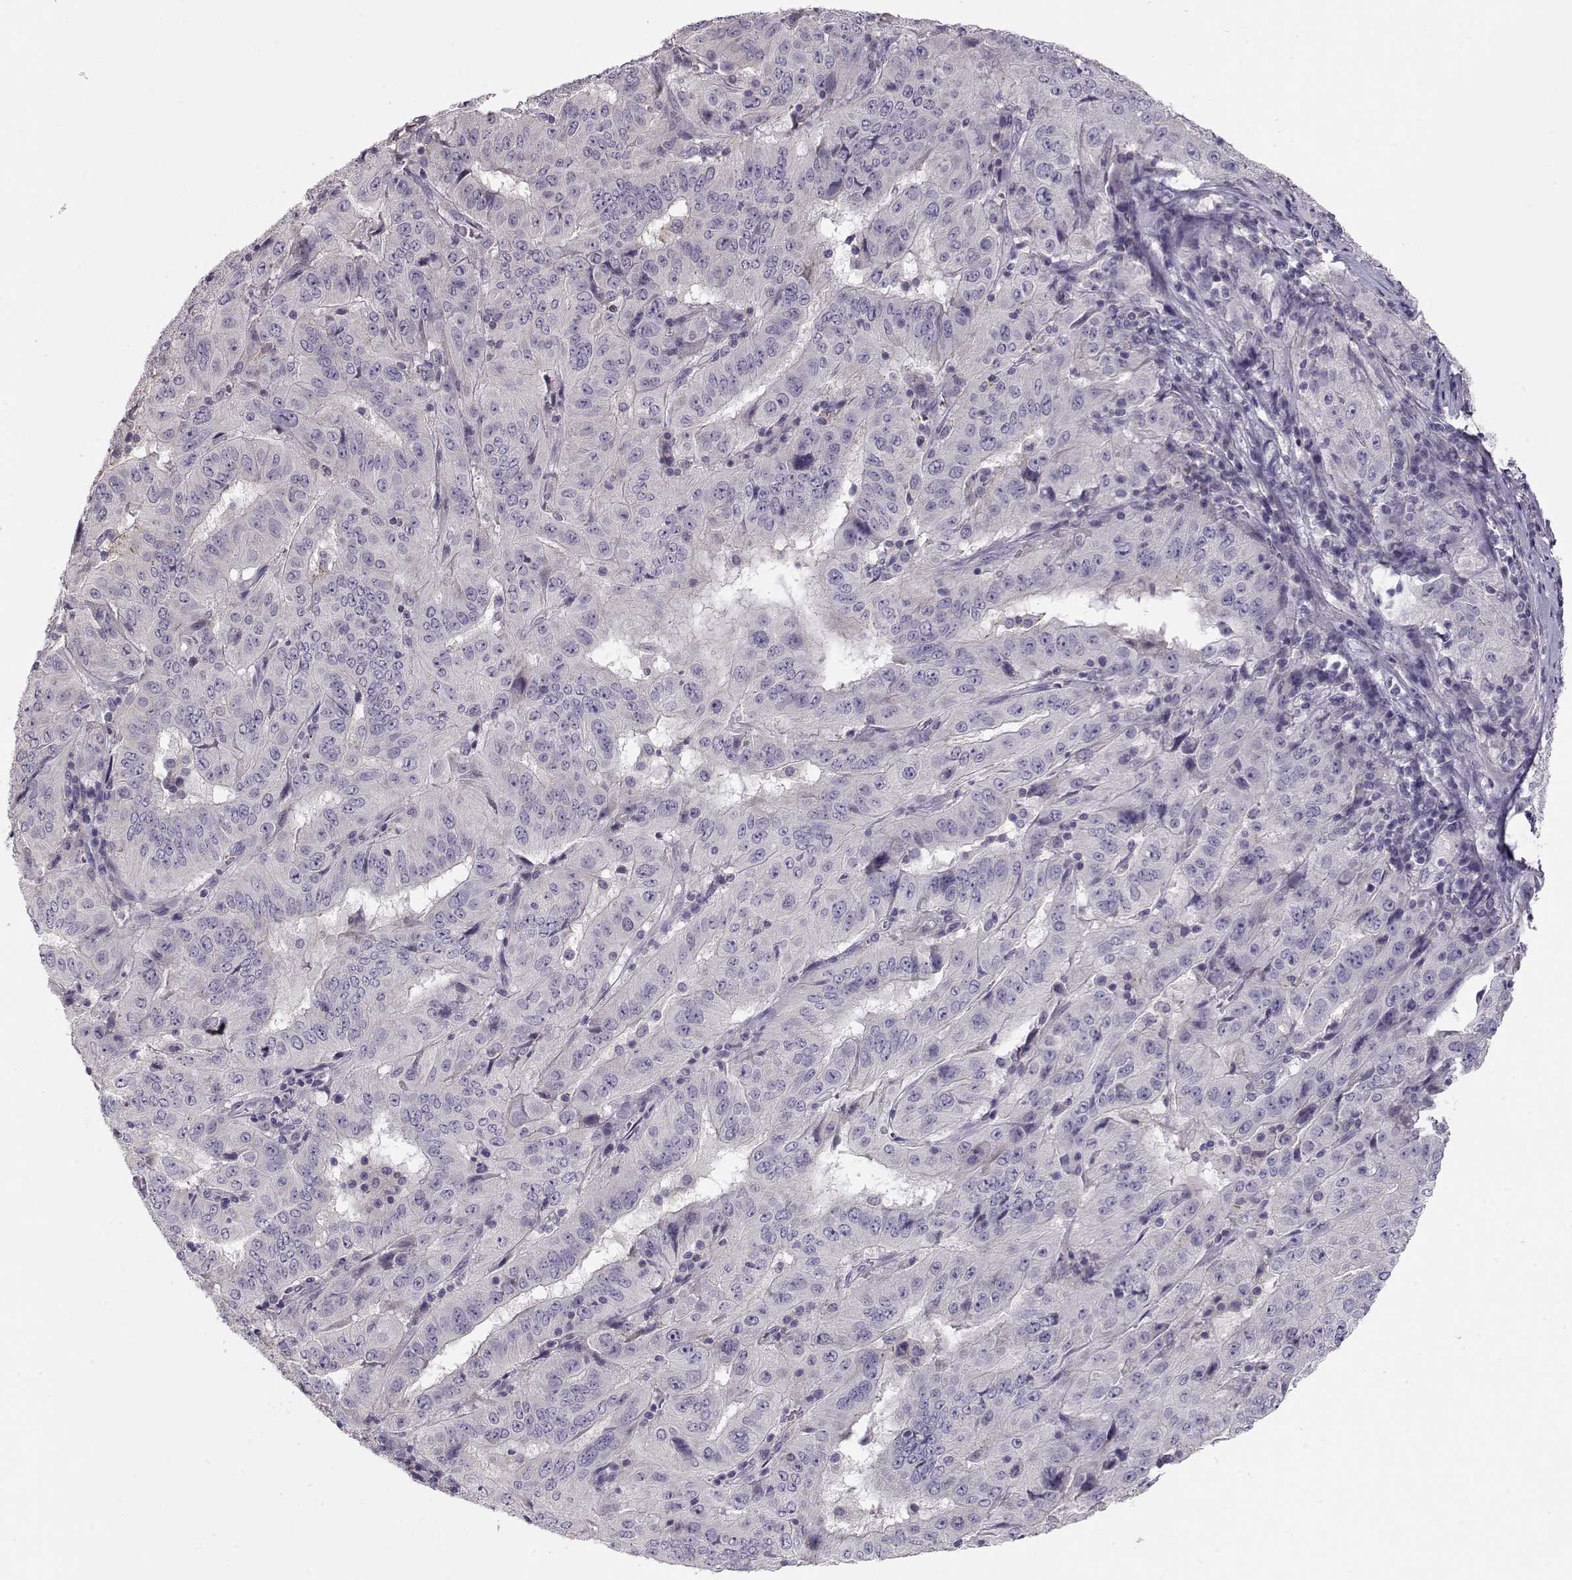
{"staining": {"intensity": "negative", "quantity": "none", "location": "none"}, "tissue": "pancreatic cancer", "cell_type": "Tumor cells", "image_type": "cancer", "snomed": [{"axis": "morphology", "description": "Adenocarcinoma, NOS"}, {"axis": "topography", "description": "Pancreas"}], "caption": "Micrograph shows no significant protein staining in tumor cells of pancreatic cancer.", "gene": "GRK1", "patient": {"sex": "male", "age": 63}}